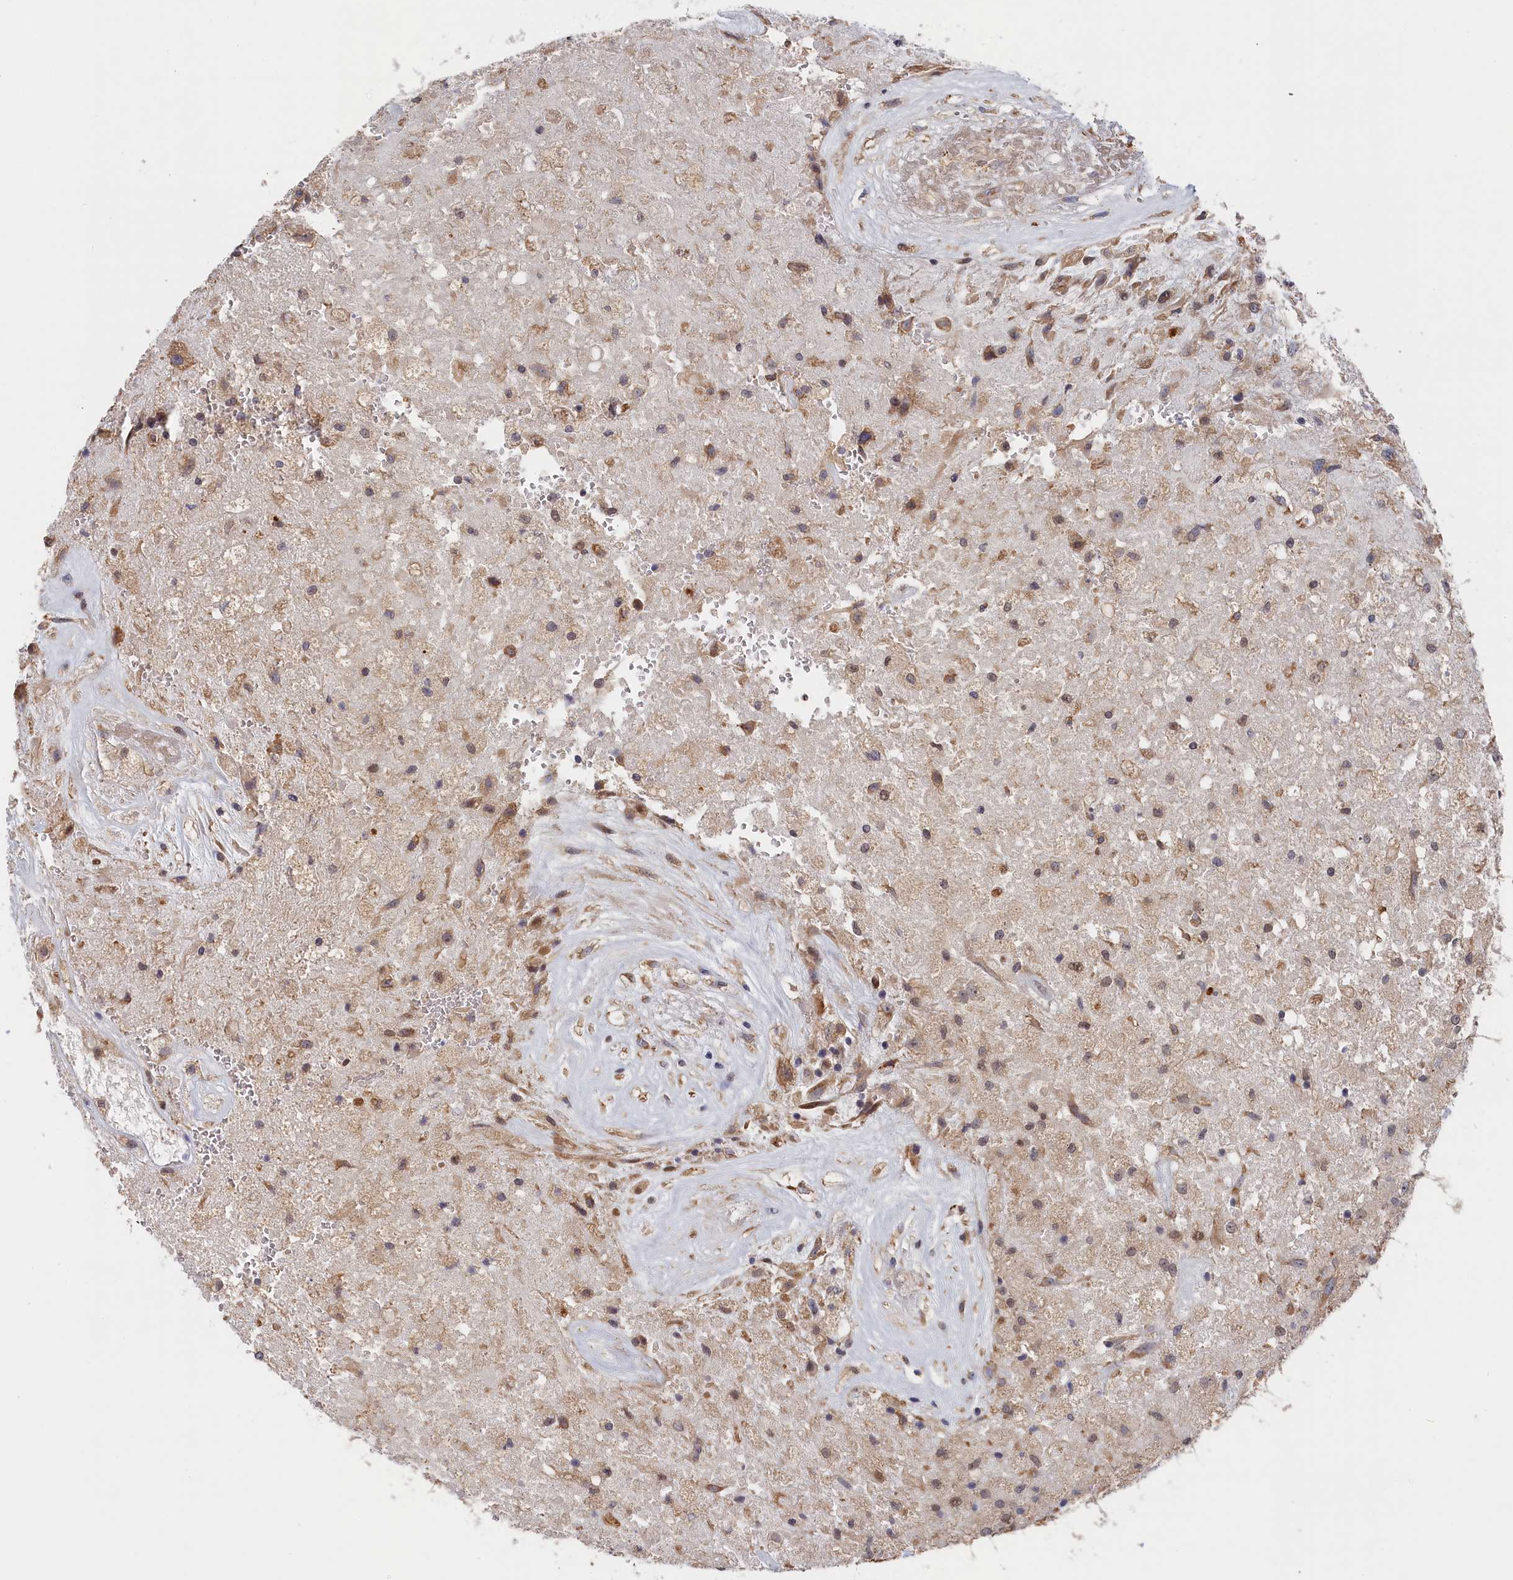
{"staining": {"intensity": "weak", "quantity": "25%-75%", "location": "cytoplasmic/membranous"}, "tissue": "glioma", "cell_type": "Tumor cells", "image_type": "cancer", "snomed": [{"axis": "morphology", "description": "Glioma, malignant, High grade"}, {"axis": "topography", "description": "Brain"}], "caption": "High-magnification brightfield microscopy of malignant glioma (high-grade) stained with DAB (3,3'-diaminobenzidine) (brown) and counterstained with hematoxylin (blue). tumor cells exhibit weak cytoplasmic/membranous positivity is present in approximately25%-75% of cells.", "gene": "CYB5D2", "patient": {"sex": "male", "age": 56}}